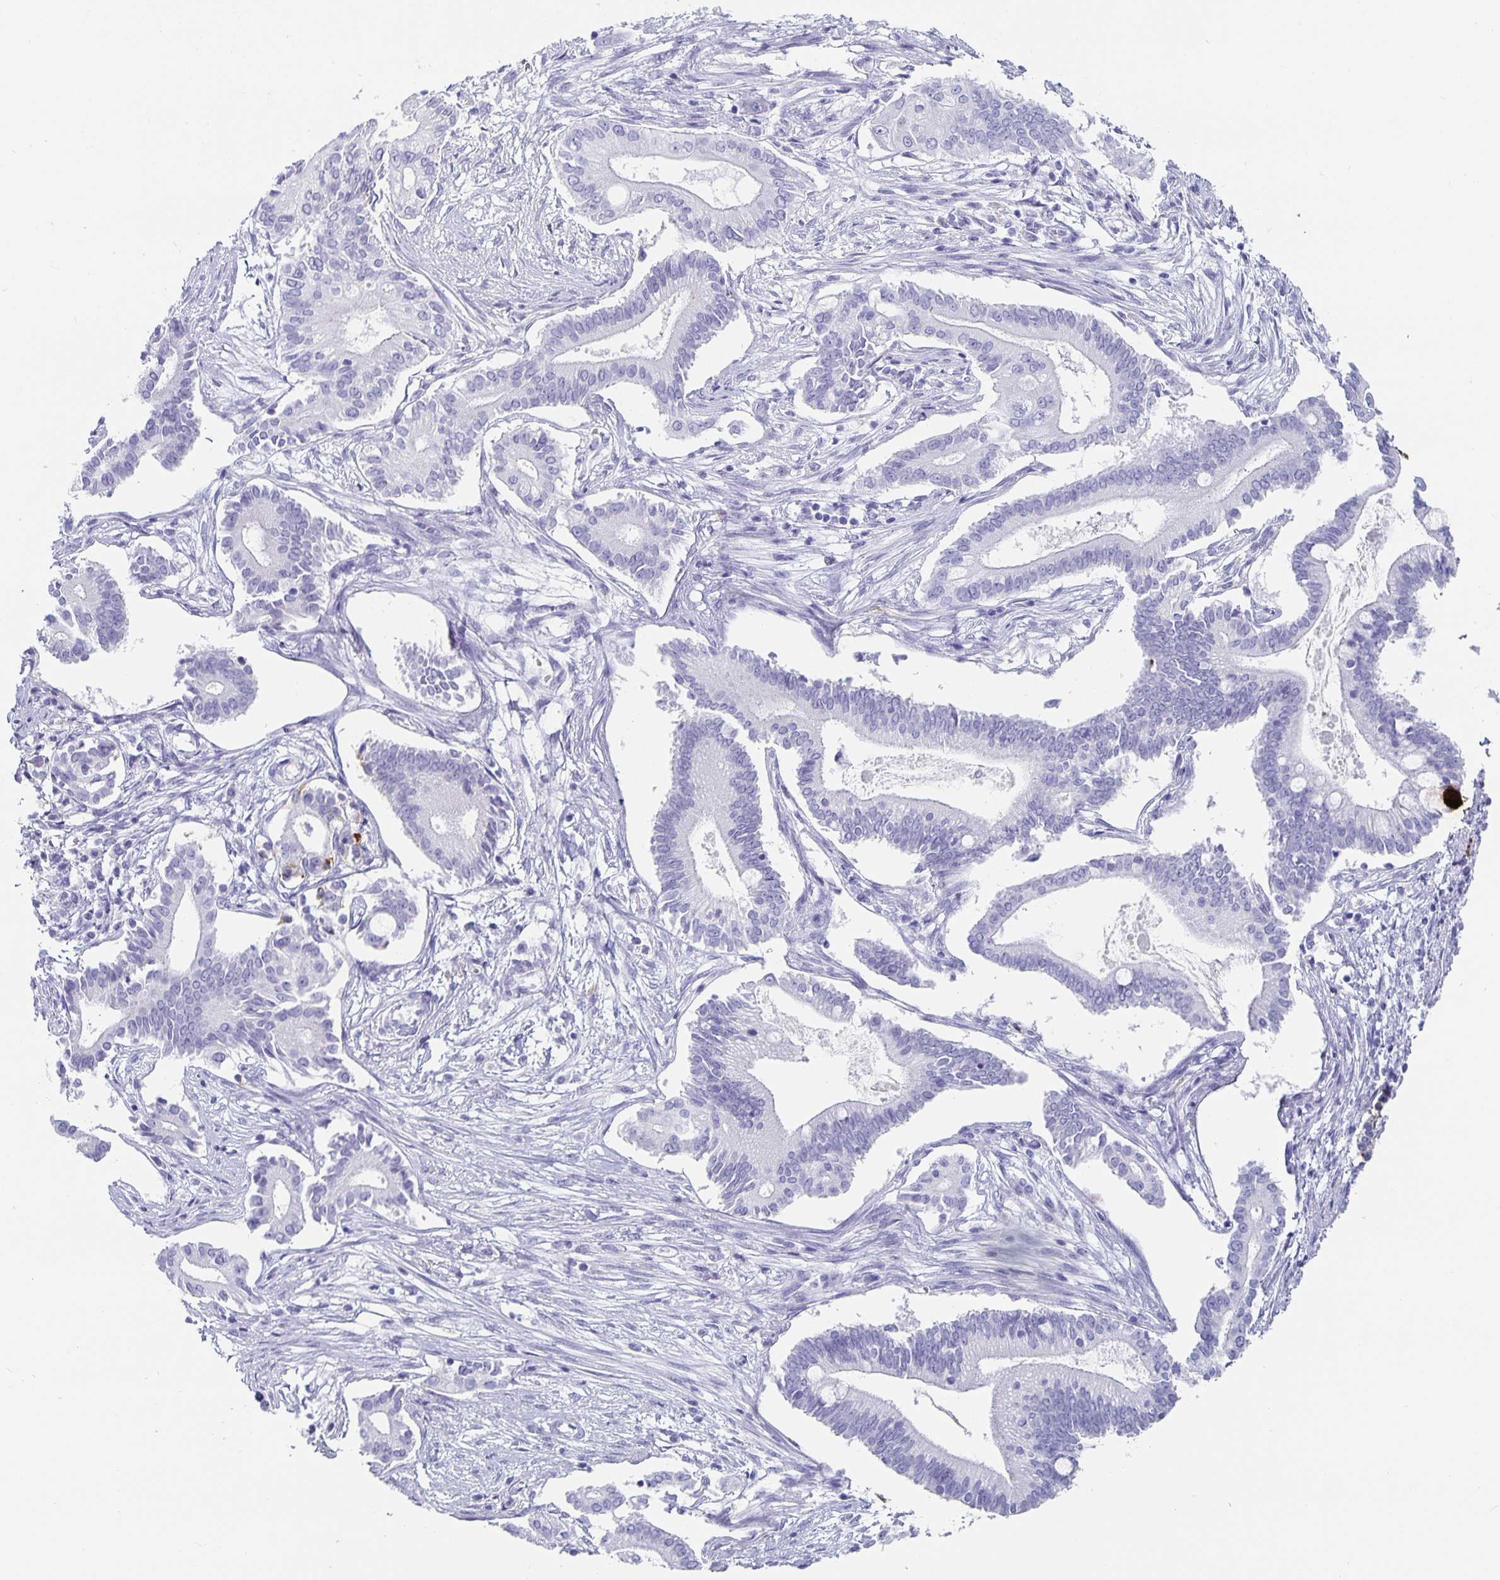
{"staining": {"intensity": "negative", "quantity": "none", "location": "none"}, "tissue": "pancreatic cancer", "cell_type": "Tumor cells", "image_type": "cancer", "snomed": [{"axis": "morphology", "description": "Adenocarcinoma, NOS"}, {"axis": "topography", "description": "Pancreas"}], "caption": "This histopathology image is of pancreatic cancer stained with IHC to label a protein in brown with the nuclei are counter-stained blue. There is no staining in tumor cells. Nuclei are stained in blue.", "gene": "CHGA", "patient": {"sex": "female", "age": 68}}